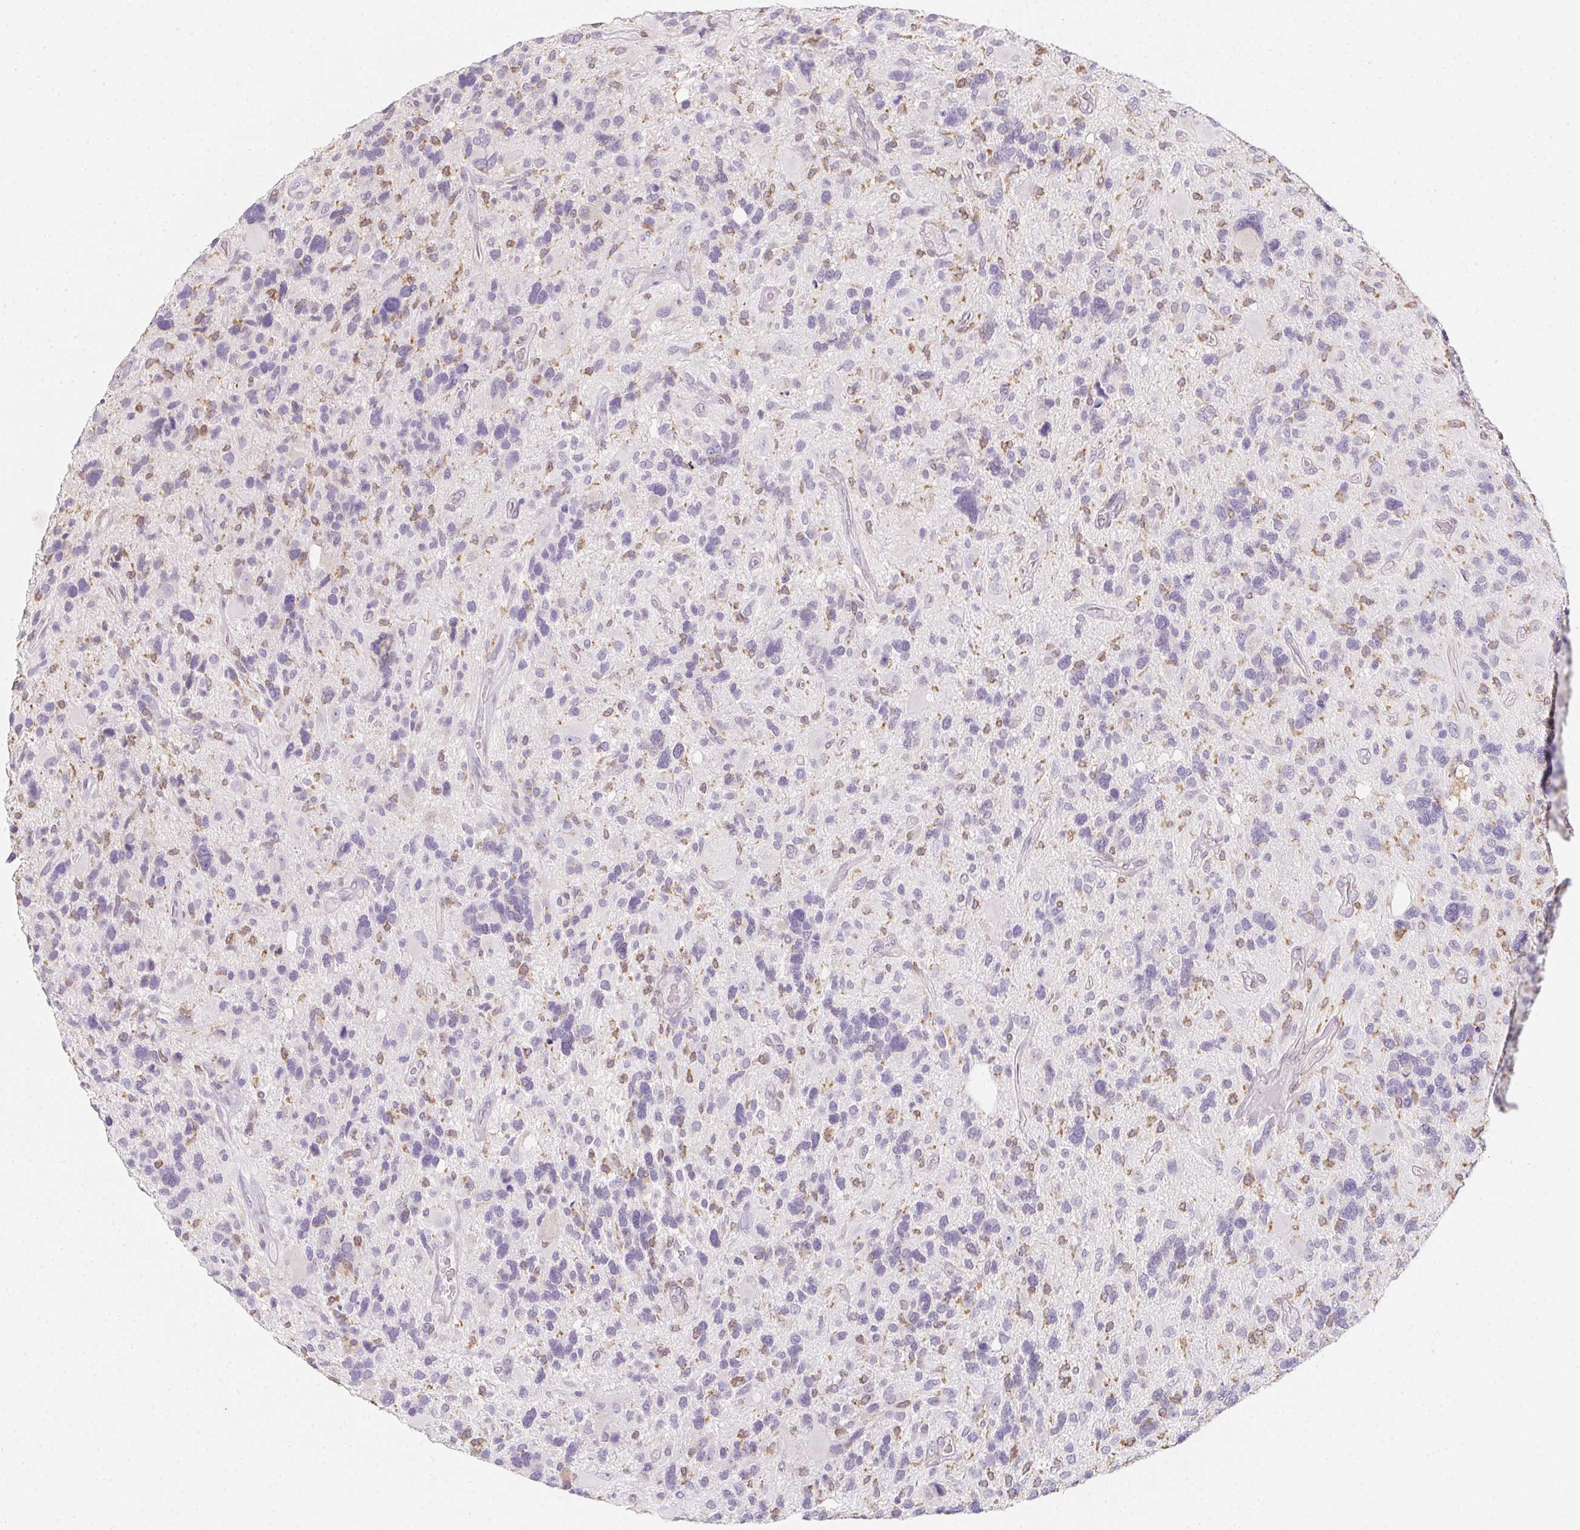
{"staining": {"intensity": "negative", "quantity": "none", "location": "none"}, "tissue": "glioma", "cell_type": "Tumor cells", "image_type": "cancer", "snomed": [{"axis": "morphology", "description": "Glioma, malignant, High grade"}, {"axis": "topography", "description": "Brain"}], "caption": "Glioma stained for a protein using immunohistochemistry (IHC) exhibits no staining tumor cells.", "gene": "SOAT1", "patient": {"sex": "male", "age": 49}}